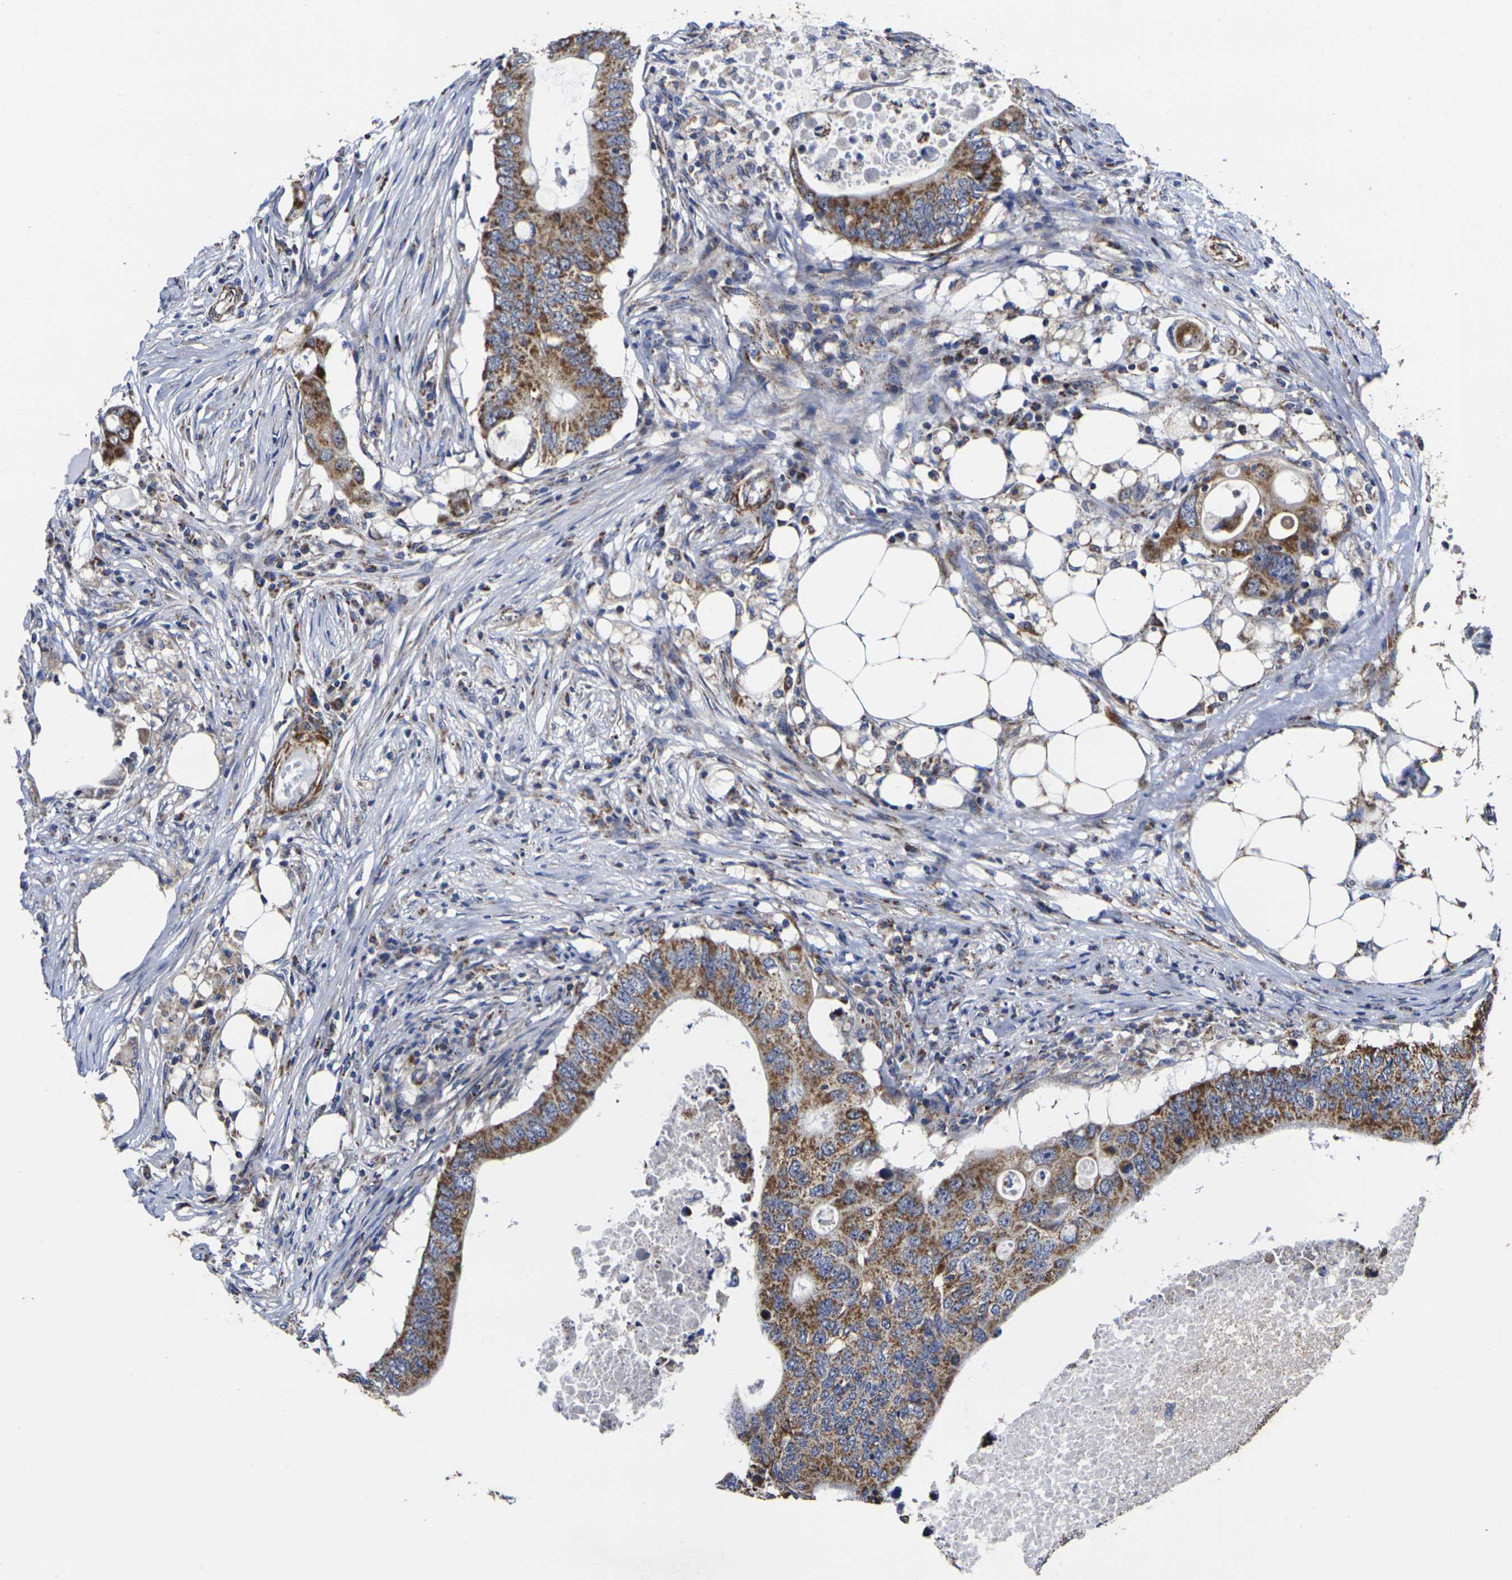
{"staining": {"intensity": "strong", "quantity": ">75%", "location": "cytoplasmic/membranous"}, "tissue": "colorectal cancer", "cell_type": "Tumor cells", "image_type": "cancer", "snomed": [{"axis": "morphology", "description": "Adenocarcinoma, NOS"}, {"axis": "topography", "description": "Colon"}], "caption": "Adenocarcinoma (colorectal) stained for a protein displays strong cytoplasmic/membranous positivity in tumor cells. (Stains: DAB in brown, nuclei in blue, Microscopy: brightfield microscopy at high magnification).", "gene": "P2RY11", "patient": {"sex": "male", "age": 71}}